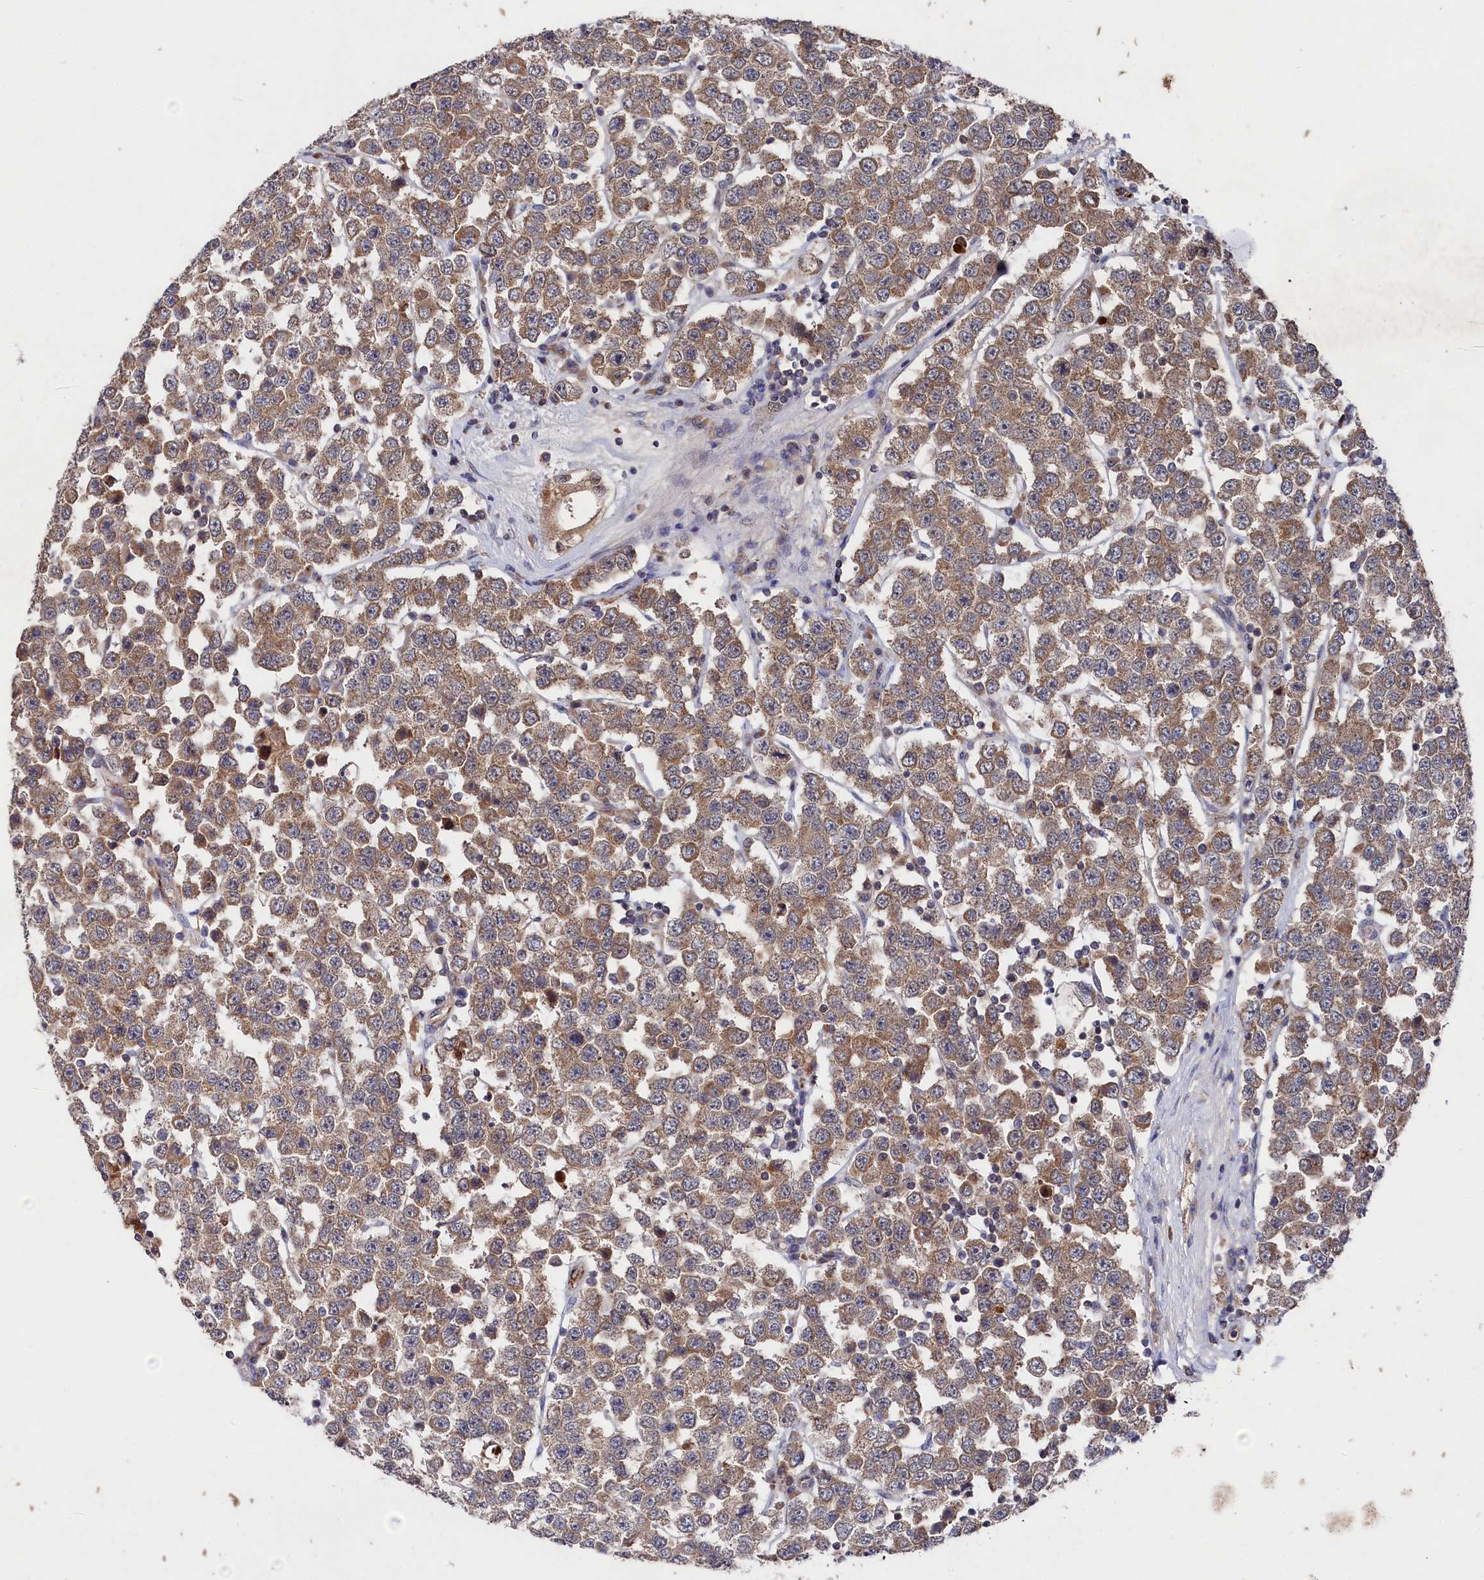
{"staining": {"intensity": "moderate", "quantity": ">75%", "location": "cytoplasmic/membranous"}, "tissue": "testis cancer", "cell_type": "Tumor cells", "image_type": "cancer", "snomed": [{"axis": "morphology", "description": "Seminoma, NOS"}, {"axis": "topography", "description": "Testis"}], "caption": "This photomicrograph reveals immunohistochemistry (IHC) staining of human seminoma (testis), with medium moderate cytoplasmic/membranous staining in approximately >75% of tumor cells.", "gene": "SUPV3L1", "patient": {"sex": "male", "age": 28}}